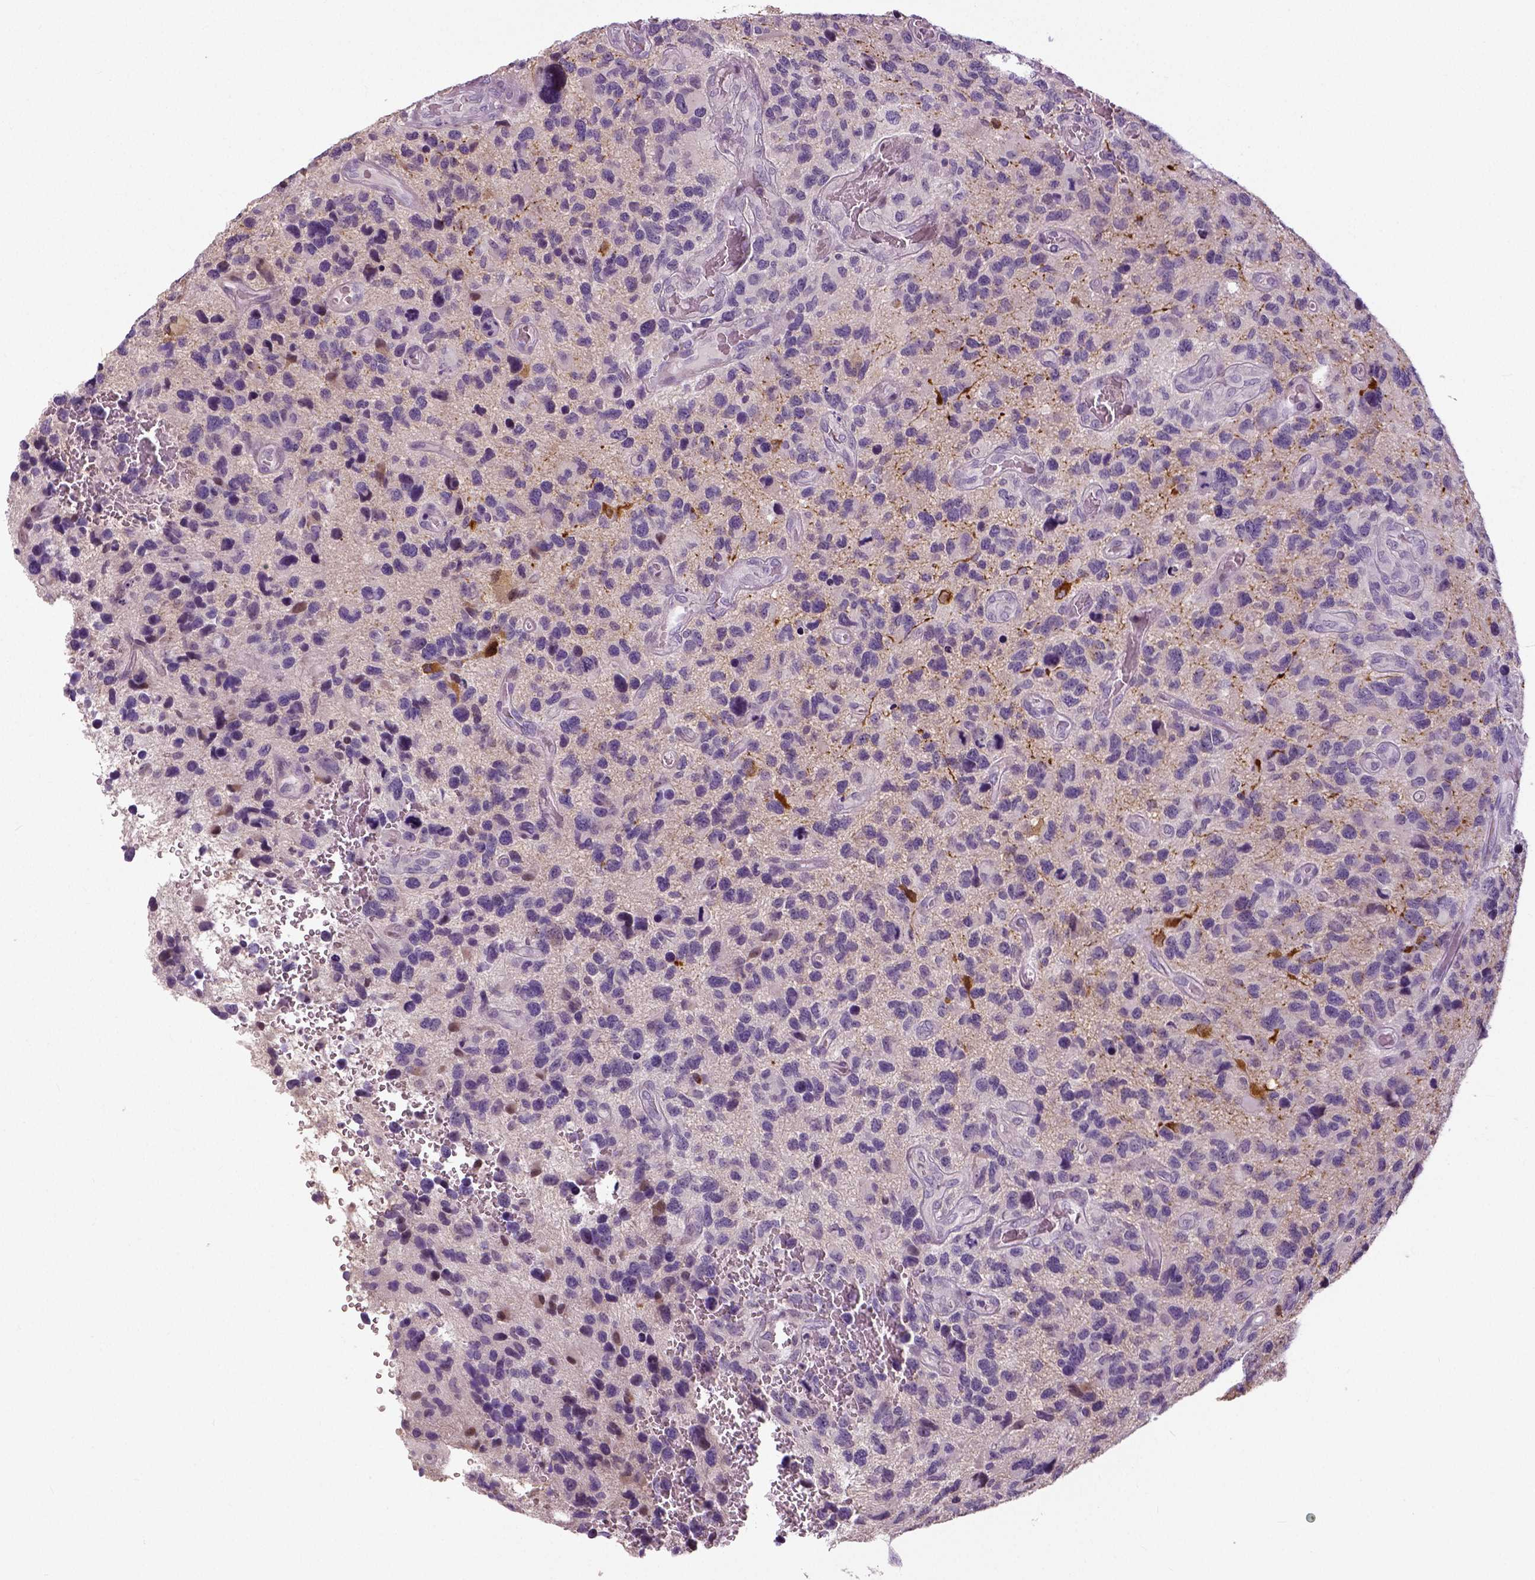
{"staining": {"intensity": "negative", "quantity": "none", "location": "none"}, "tissue": "glioma", "cell_type": "Tumor cells", "image_type": "cancer", "snomed": [{"axis": "morphology", "description": "Glioma, malignant, NOS"}, {"axis": "morphology", "description": "Glioma, malignant, High grade"}, {"axis": "topography", "description": "Brain"}], "caption": "IHC histopathology image of neoplastic tissue: human glioma stained with DAB (3,3'-diaminobenzidine) exhibits no significant protein positivity in tumor cells. (Immunohistochemistry (ihc), brightfield microscopy, high magnification).", "gene": "NECAB1", "patient": {"sex": "female", "age": 71}}